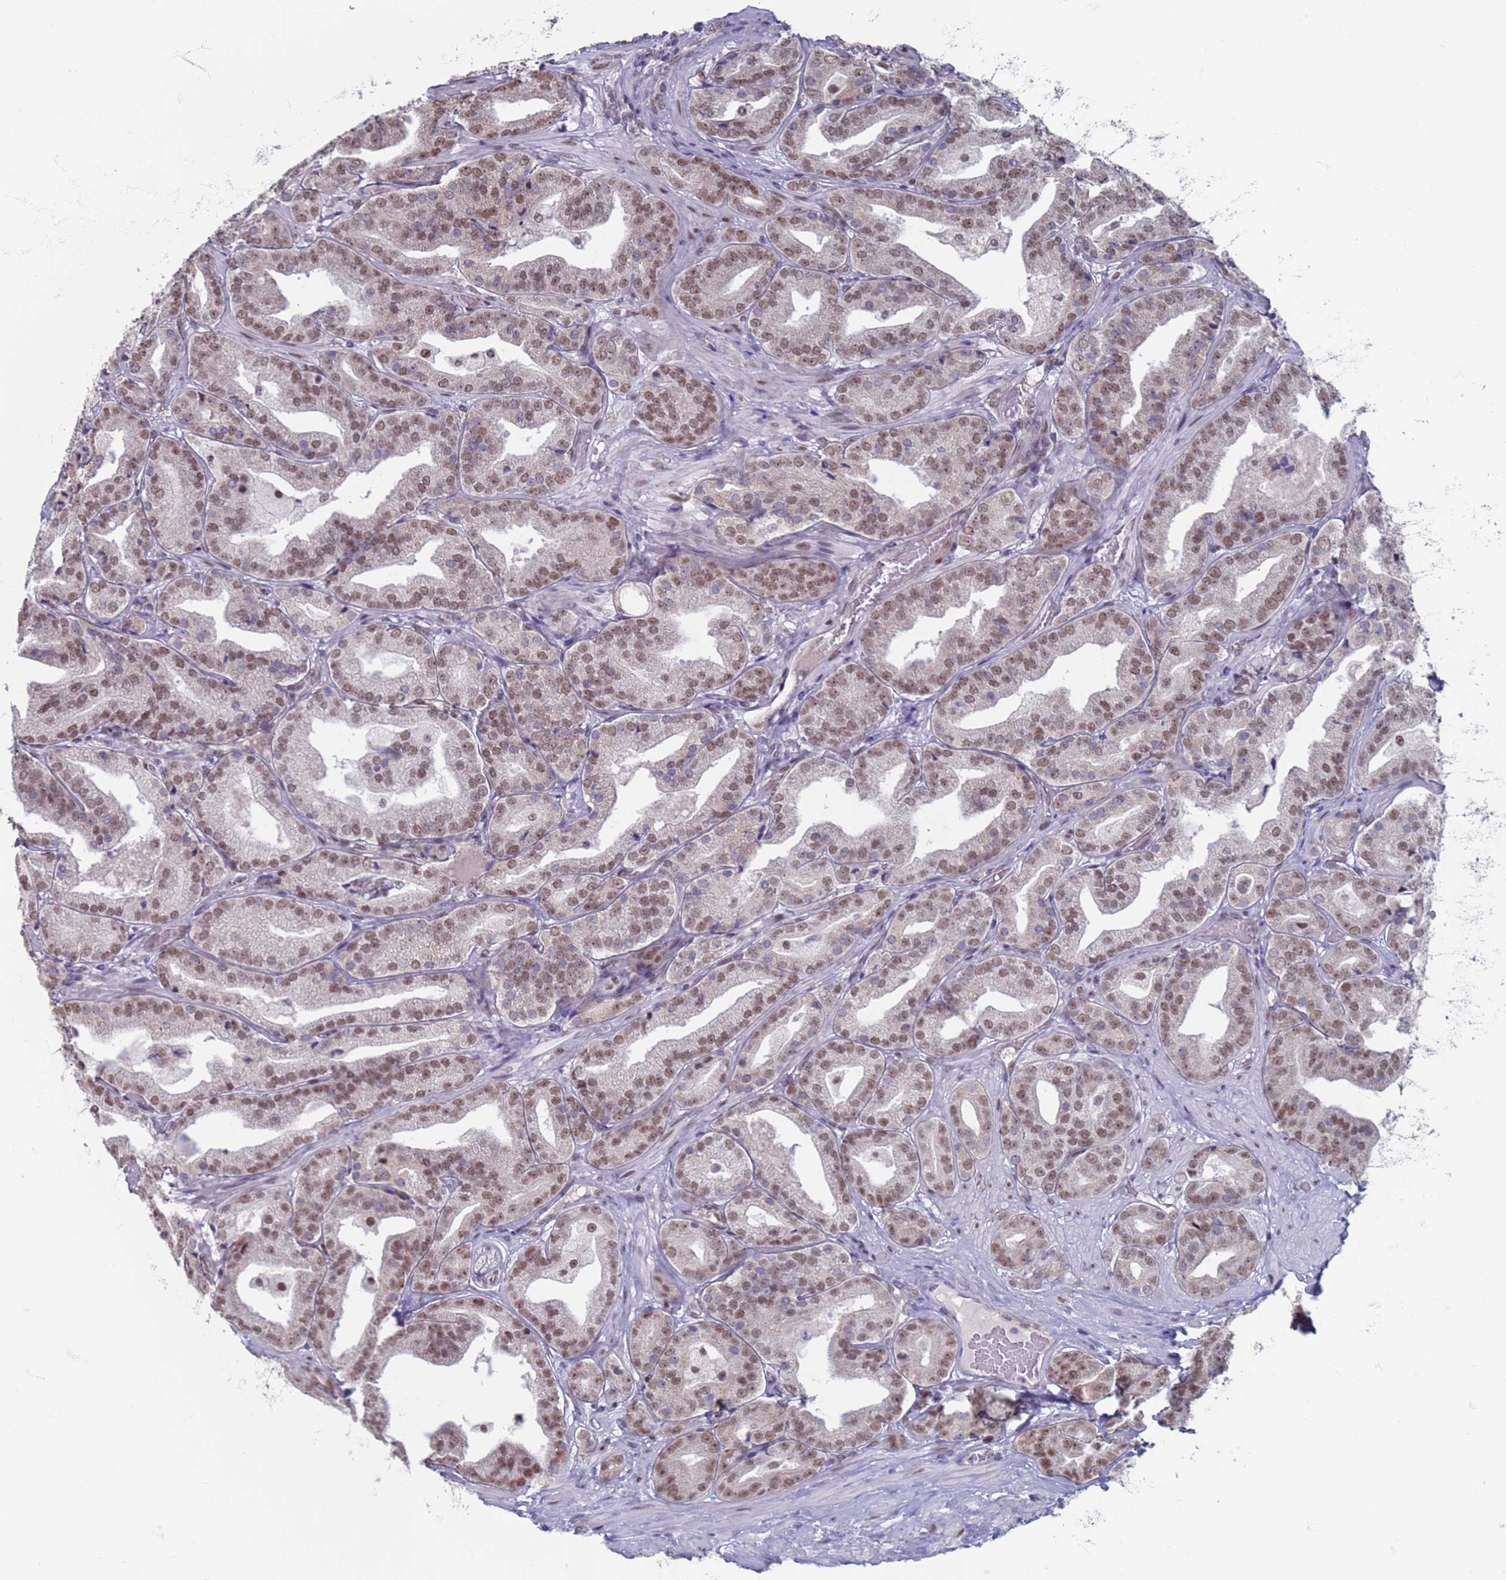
{"staining": {"intensity": "moderate", "quantity": ">75%", "location": "nuclear"}, "tissue": "prostate cancer", "cell_type": "Tumor cells", "image_type": "cancer", "snomed": [{"axis": "morphology", "description": "Adenocarcinoma, High grade"}, {"axis": "topography", "description": "Prostate"}], "caption": "A brown stain labels moderate nuclear expression of a protein in human prostate cancer (adenocarcinoma (high-grade)) tumor cells. The staining was performed using DAB (3,3'-diaminobenzidine) to visualize the protein expression in brown, while the nuclei were stained in blue with hematoxylin (Magnification: 20x).", "gene": "SAE1", "patient": {"sex": "male", "age": 63}}